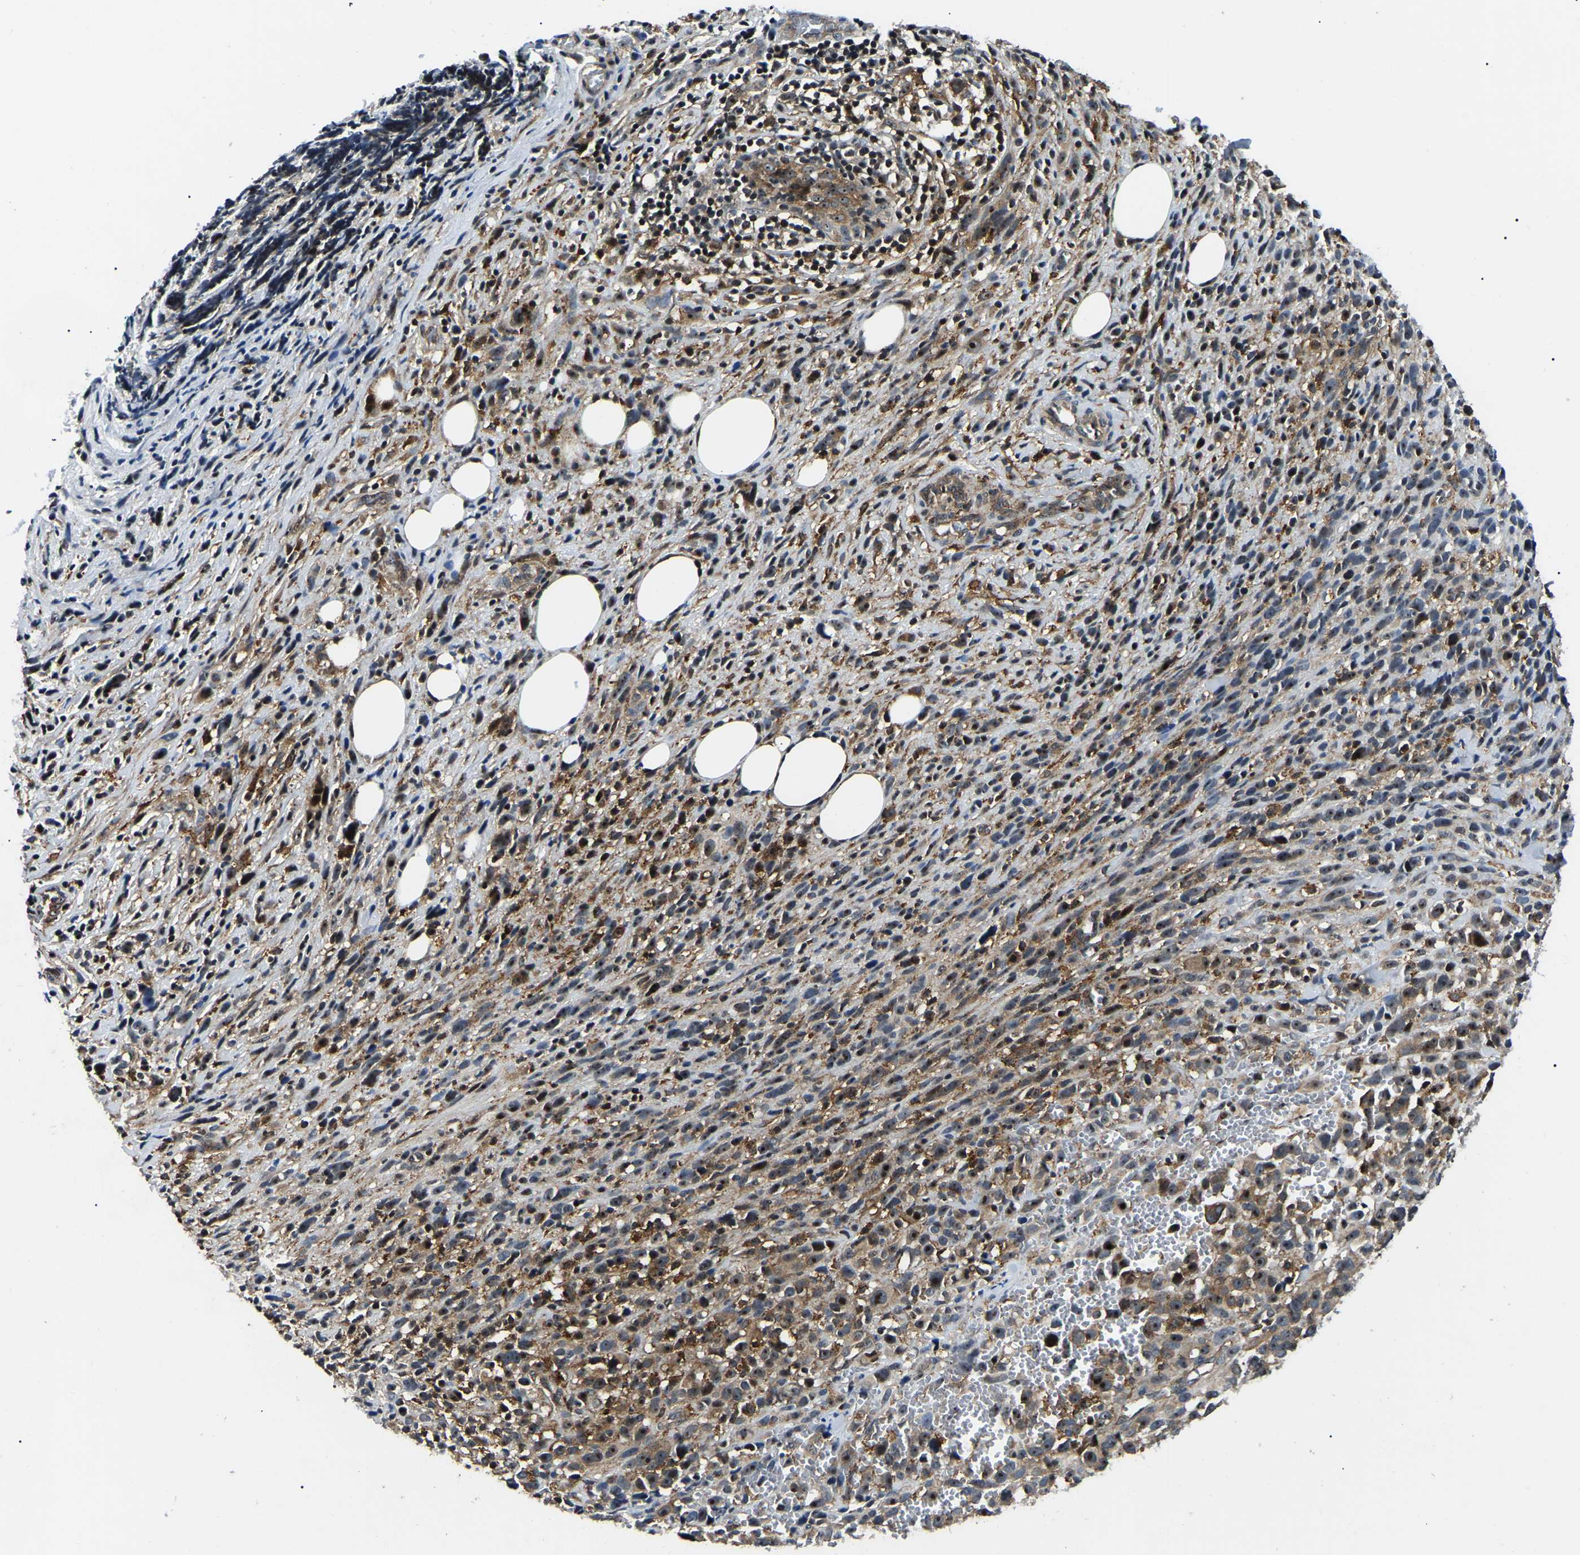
{"staining": {"intensity": "strong", "quantity": ">75%", "location": "cytoplasmic/membranous,nuclear"}, "tissue": "melanoma", "cell_type": "Tumor cells", "image_type": "cancer", "snomed": [{"axis": "morphology", "description": "Malignant melanoma, NOS"}, {"axis": "topography", "description": "Skin"}], "caption": "An immunohistochemistry image of tumor tissue is shown. Protein staining in brown highlights strong cytoplasmic/membranous and nuclear positivity in malignant melanoma within tumor cells. The protein is shown in brown color, while the nuclei are stained blue.", "gene": "RRP1B", "patient": {"sex": "female", "age": 55}}